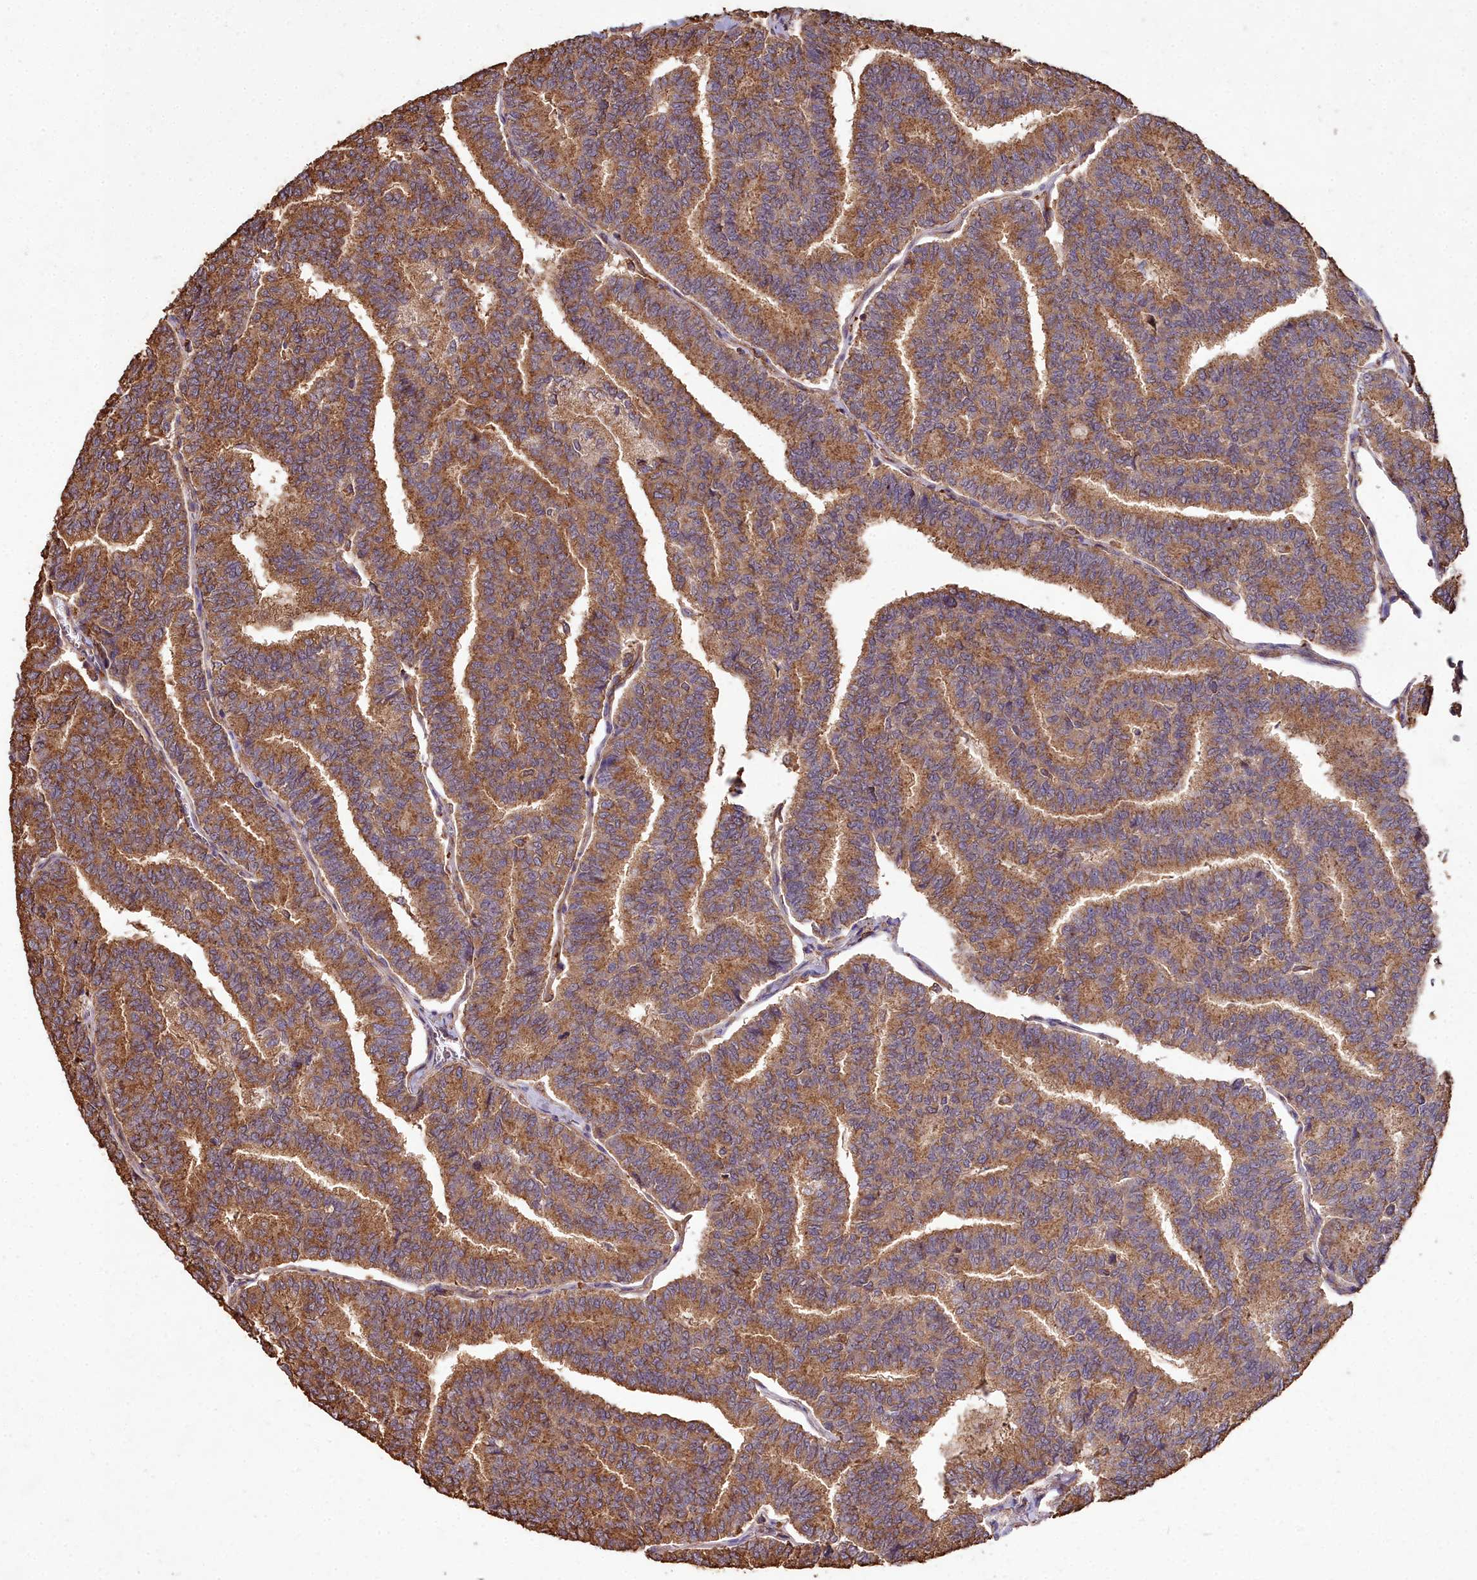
{"staining": {"intensity": "moderate", "quantity": ">75%", "location": "cytoplasmic/membranous"}, "tissue": "thyroid cancer", "cell_type": "Tumor cells", "image_type": "cancer", "snomed": [{"axis": "morphology", "description": "Papillary adenocarcinoma, NOS"}, {"axis": "topography", "description": "Thyroid gland"}], "caption": "Protein staining demonstrates moderate cytoplasmic/membranous positivity in about >75% of tumor cells in thyroid cancer. The protein of interest is shown in brown color, while the nuclei are stained blue.", "gene": "CEMIP2", "patient": {"sex": "female", "age": 35}}